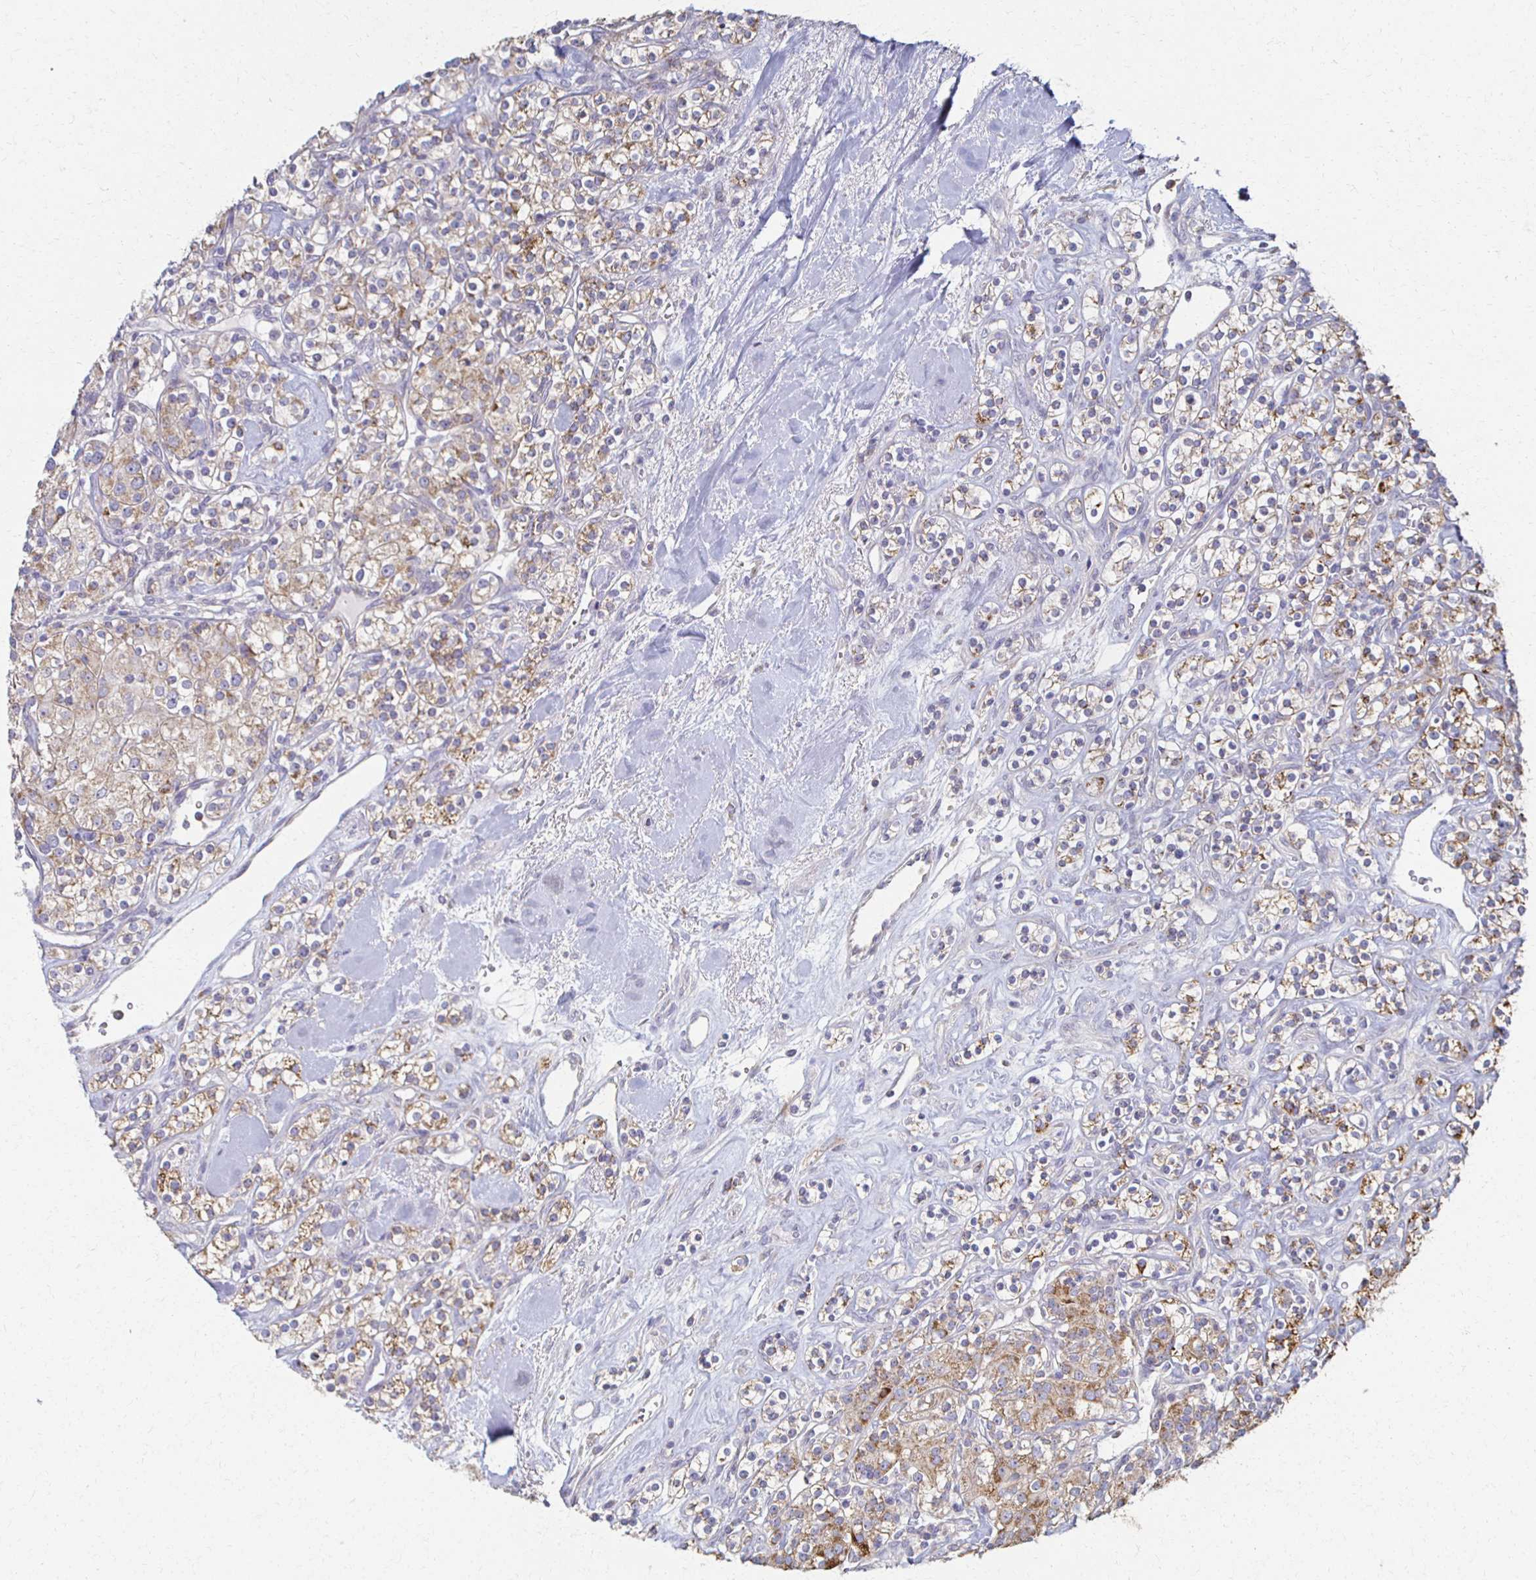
{"staining": {"intensity": "moderate", "quantity": "25%-75%", "location": "cytoplasmic/membranous"}, "tissue": "renal cancer", "cell_type": "Tumor cells", "image_type": "cancer", "snomed": [{"axis": "morphology", "description": "Adenocarcinoma, NOS"}, {"axis": "topography", "description": "Kidney"}], "caption": "Renal cancer (adenocarcinoma) stained for a protein (brown) demonstrates moderate cytoplasmic/membranous positive positivity in about 25%-75% of tumor cells.", "gene": "CX3CR1", "patient": {"sex": "male", "age": 77}}